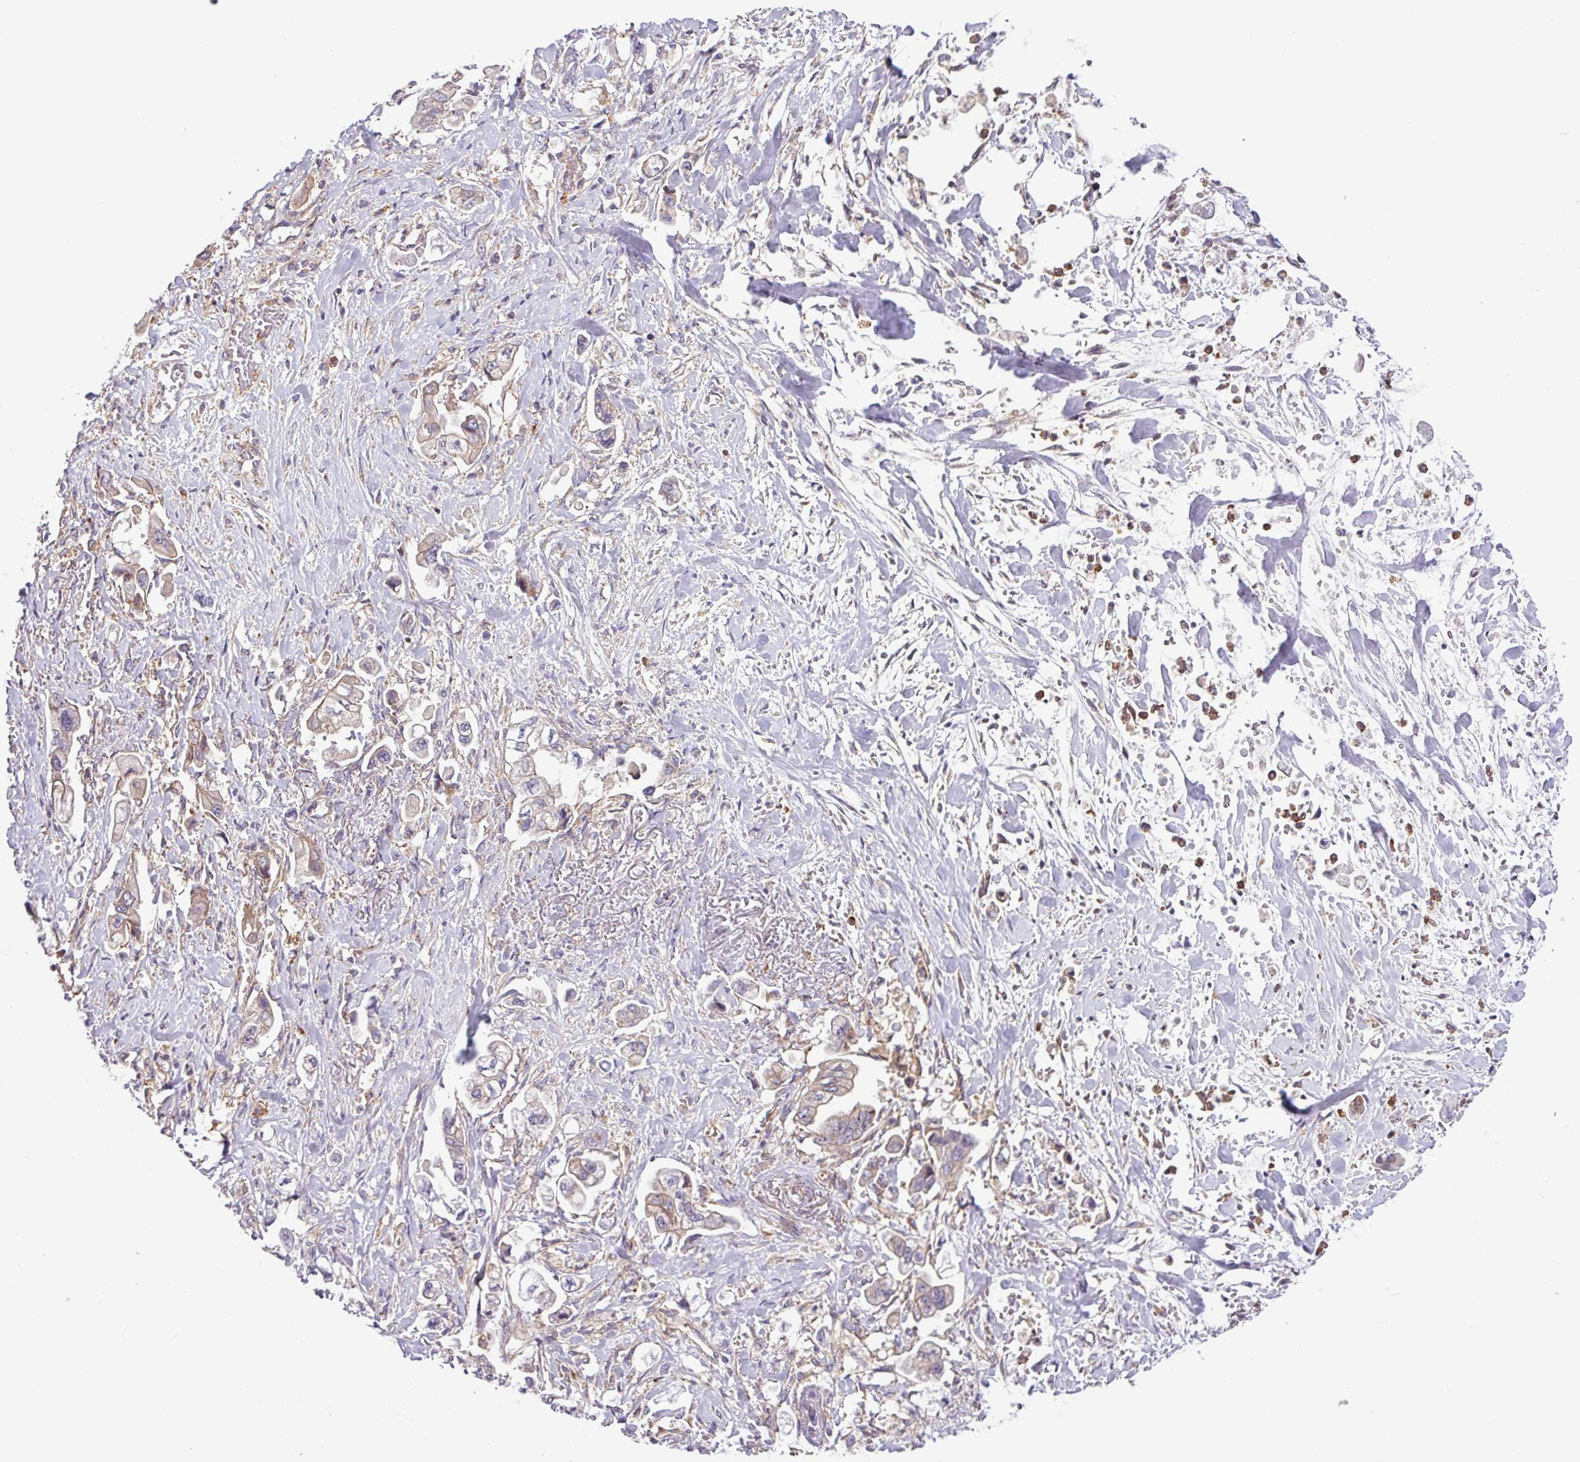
{"staining": {"intensity": "weak", "quantity": "<25%", "location": "cytoplasmic/membranous"}, "tissue": "stomach cancer", "cell_type": "Tumor cells", "image_type": "cancer", "snomed": [{"axis": "morphology", "description": "Adenocarcinoma, NOS"}, {"axis": "topography", "description": "Stomach"}], "caption": "Tumor cells show no significant protein positivity in adenocarcinoma (stomach).", "gene": "ACTR3", "patient": {"sex": "male", "age": 62}}